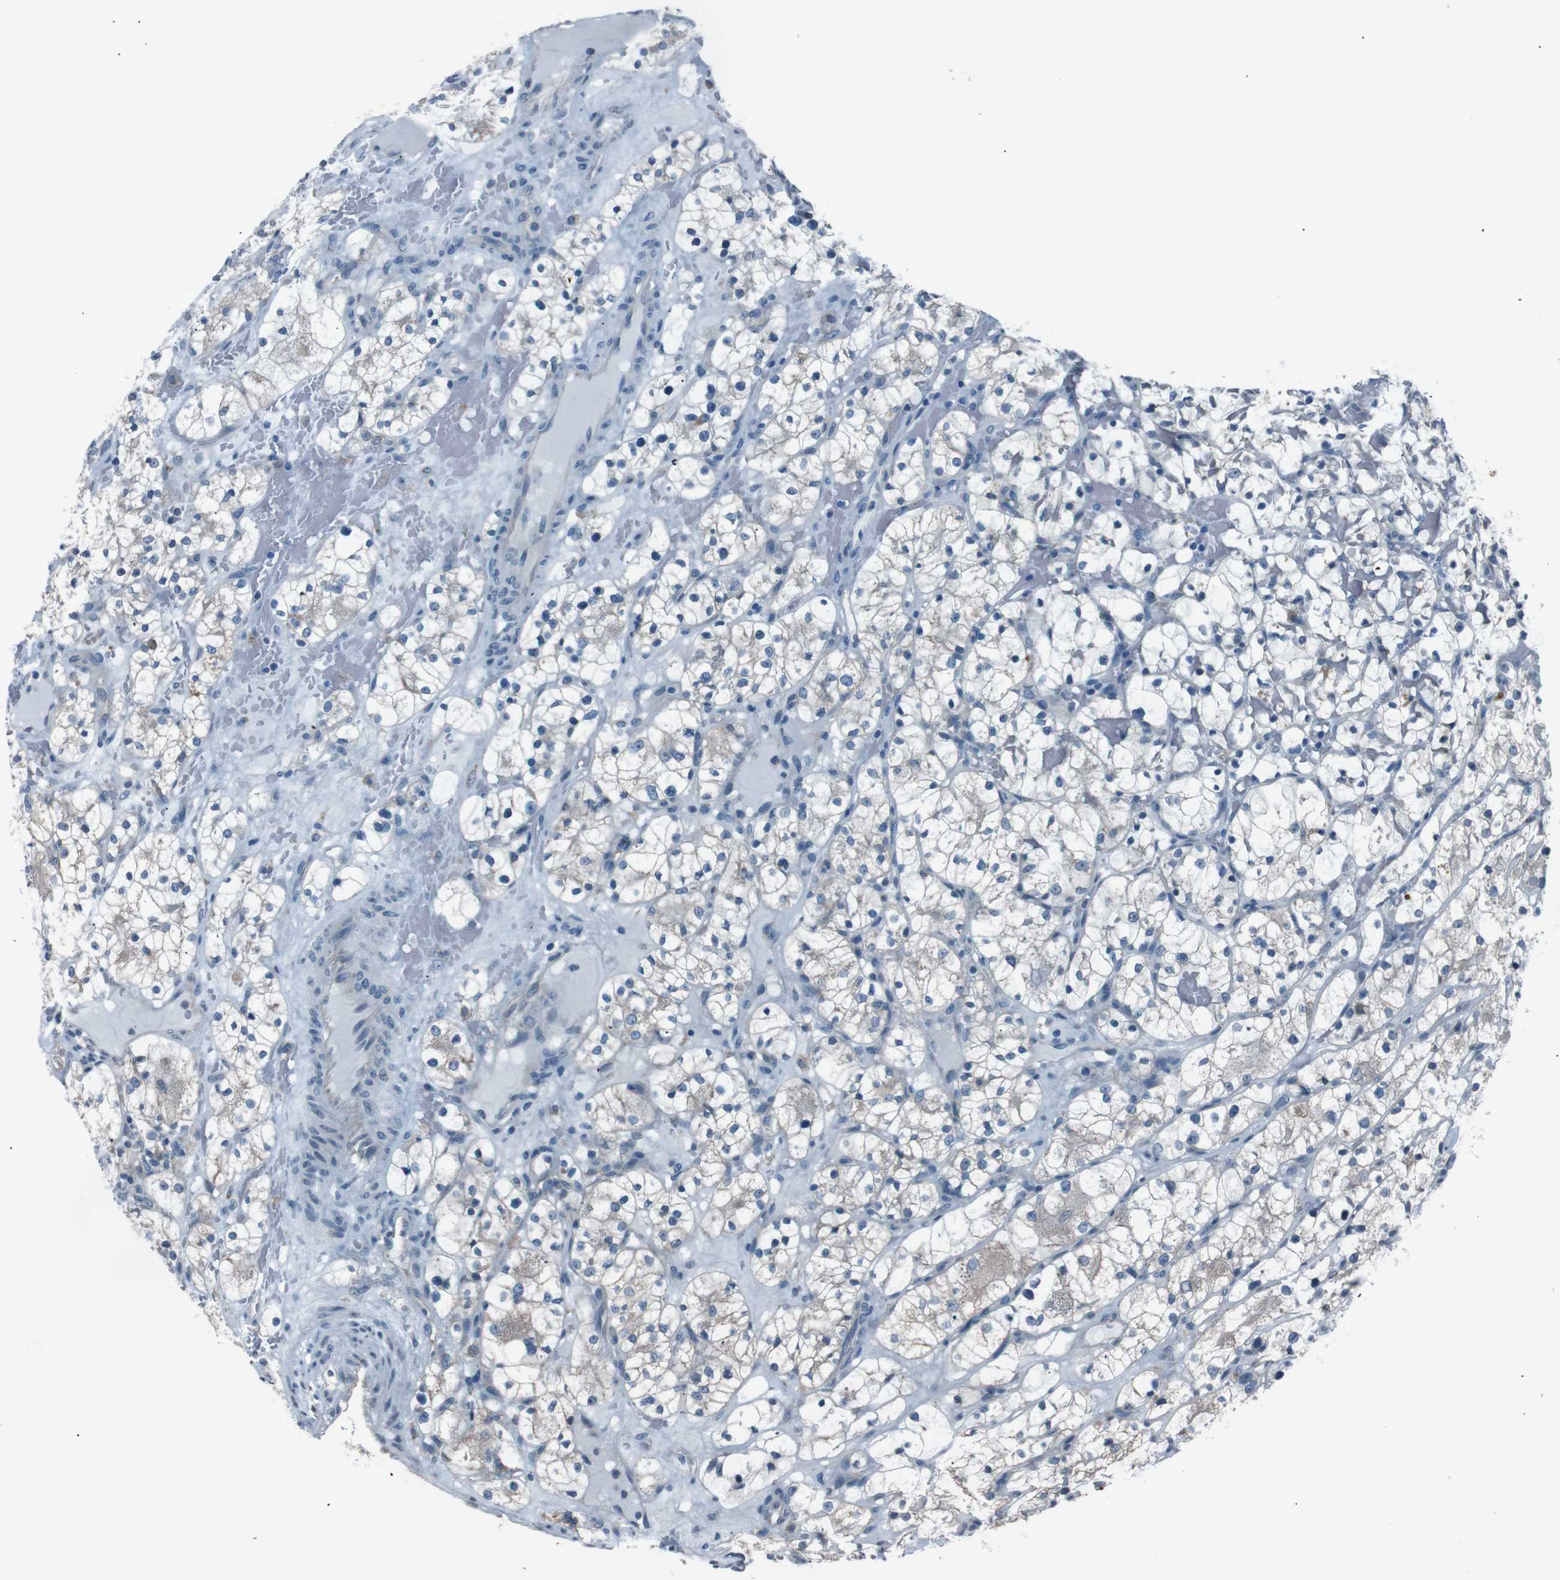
{"staining": {"intensity": "negative", "quantity": "none", "location": "none"}, "tissue": "renal cancer", "cell_type": "Tumor cells", "image_type": "cancer", "snomed": [{"axis": "morphology", "description": "Adenocarcinoma, NOS"}, {"axis": "topography", "description": "Kidney"}], "caption": "Protein analysis of renal adenocarcinoma displays no significant expression in tumor cells.", "gene": "SIGMAR1", "patient": {"sex": "female", "age": 60}}